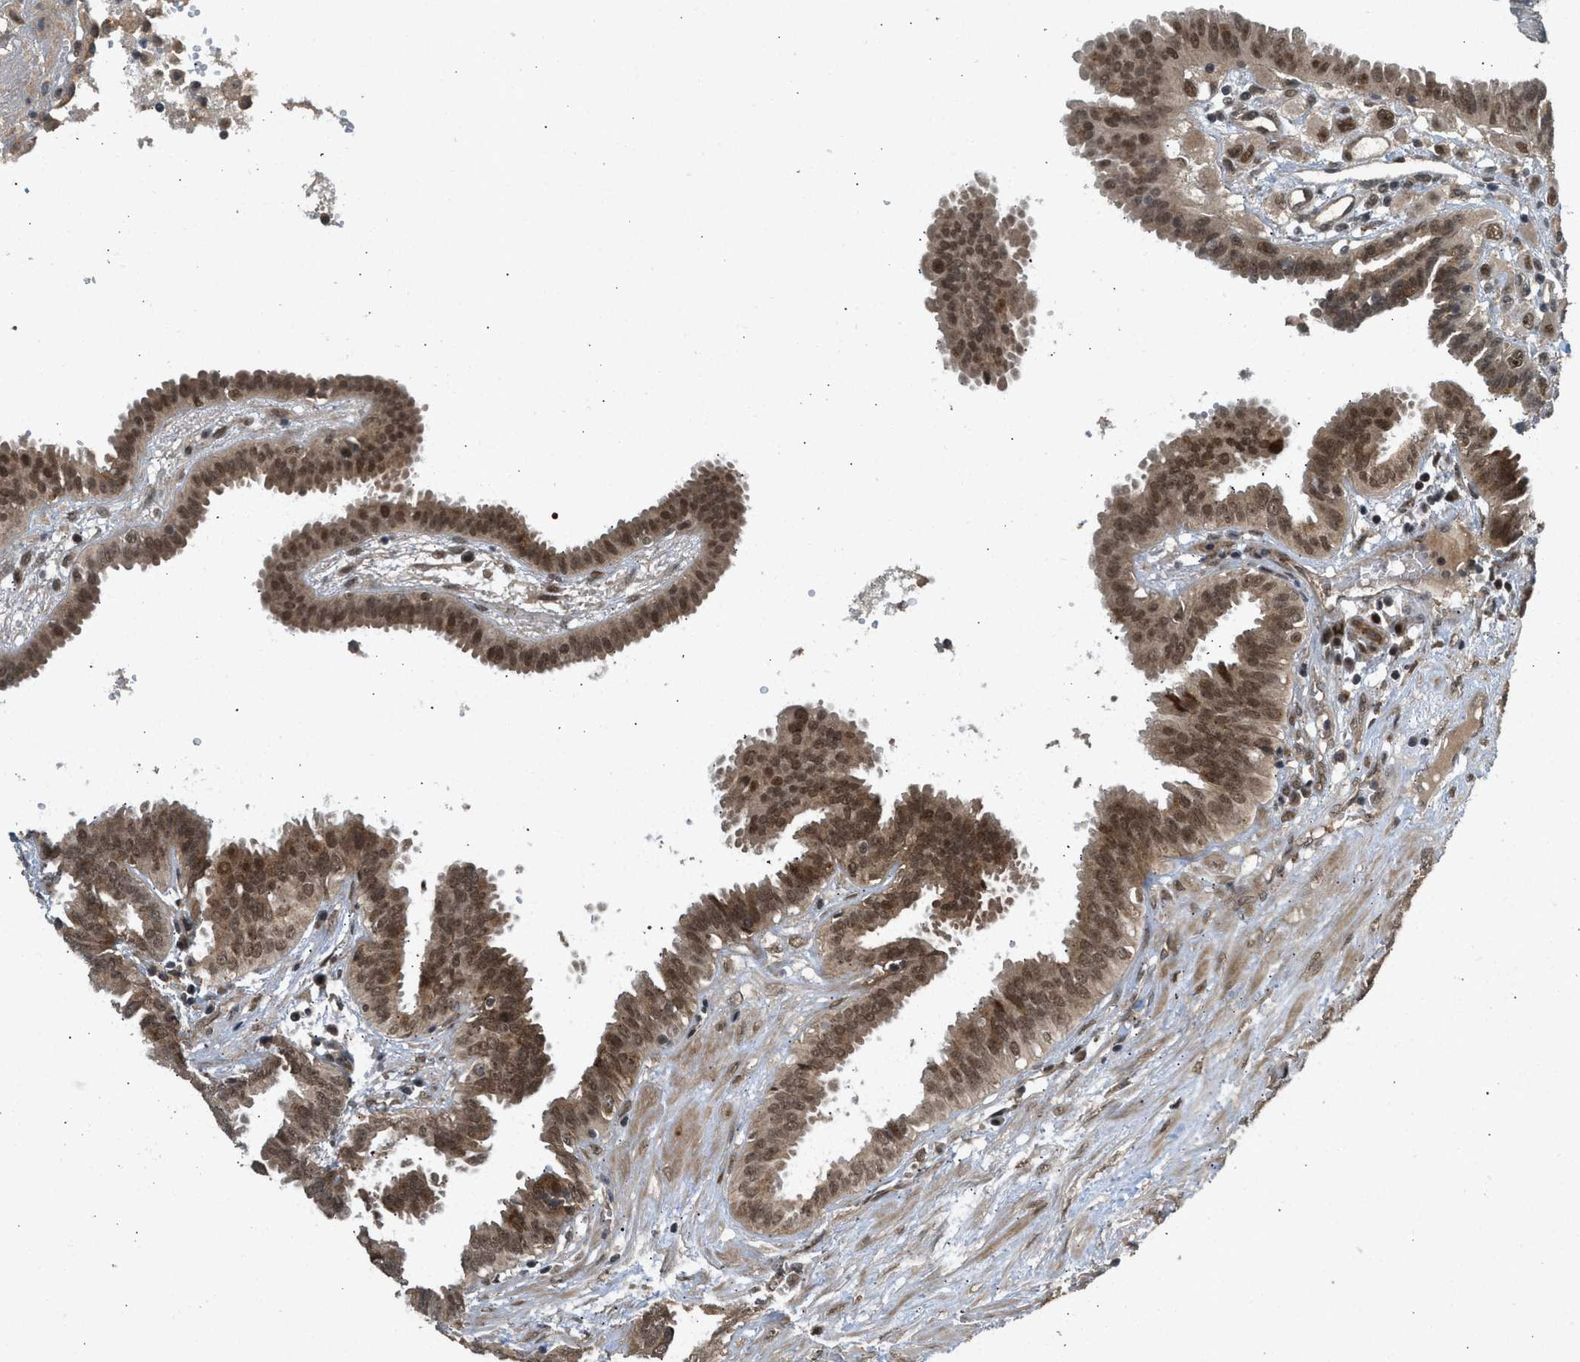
{"staining": {"intensity": "moderate", "quantity": ">75%", "location": "cytoplasmic/membranous,nuclear"}, "tissue": "fallopian tube", "cell_type": "Glandular cells", "image_type": "normal", "snomed": [{"axis": "morphology", "description": "Normal tissue, NOS"}, {"axis": "topography", "description": "Fallopian tube"}, {"axis": "topography", "description": "Placenta"}], "caption": "Immunohistochemical staining of normal fallopian tube reveals moderate cytoplasmic/membranous,nuclear protein expression in about >75% of glandular cells.", "gene": "GET1", "patient": {"sex": "female", "age": 32}}